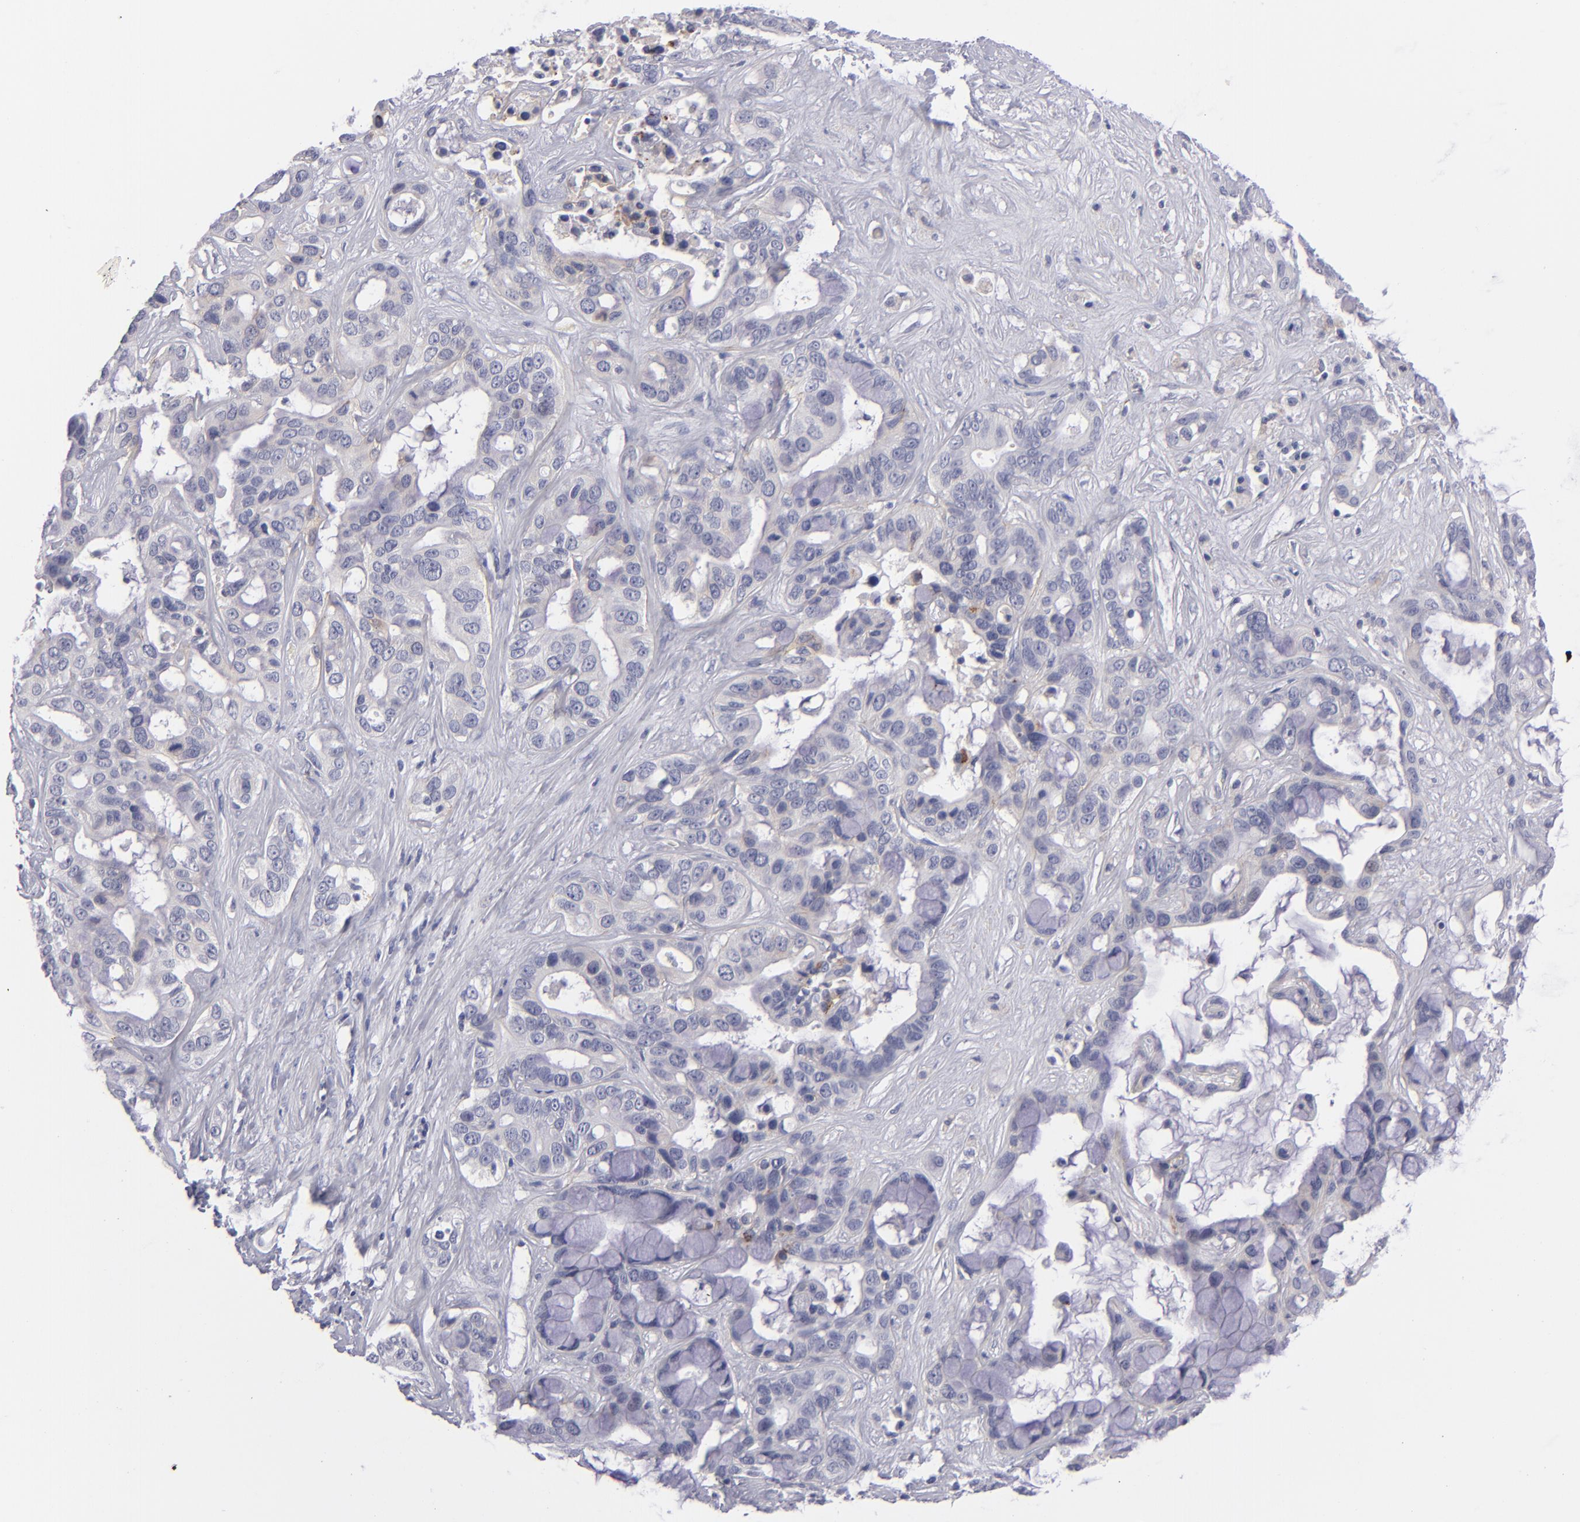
{"staining": {"intensity": "negative", "quantity": "none", "location": "none"}, "tissue": "liver cancer", "cell_type": "Tumor cells", "image_type": "cancer", "snomed": [{"axis": "morphology", "description": "Cholangiocarcinoma"}, {"axis": "topography", "description": "Liver"}], "caption": "Liver cholangiocarcinoma was stained to show a protein in brown. There is no significant positivity in tumor cells.", "gene": "ITGB4", "patient": {"sex": "female", "age": 65}}